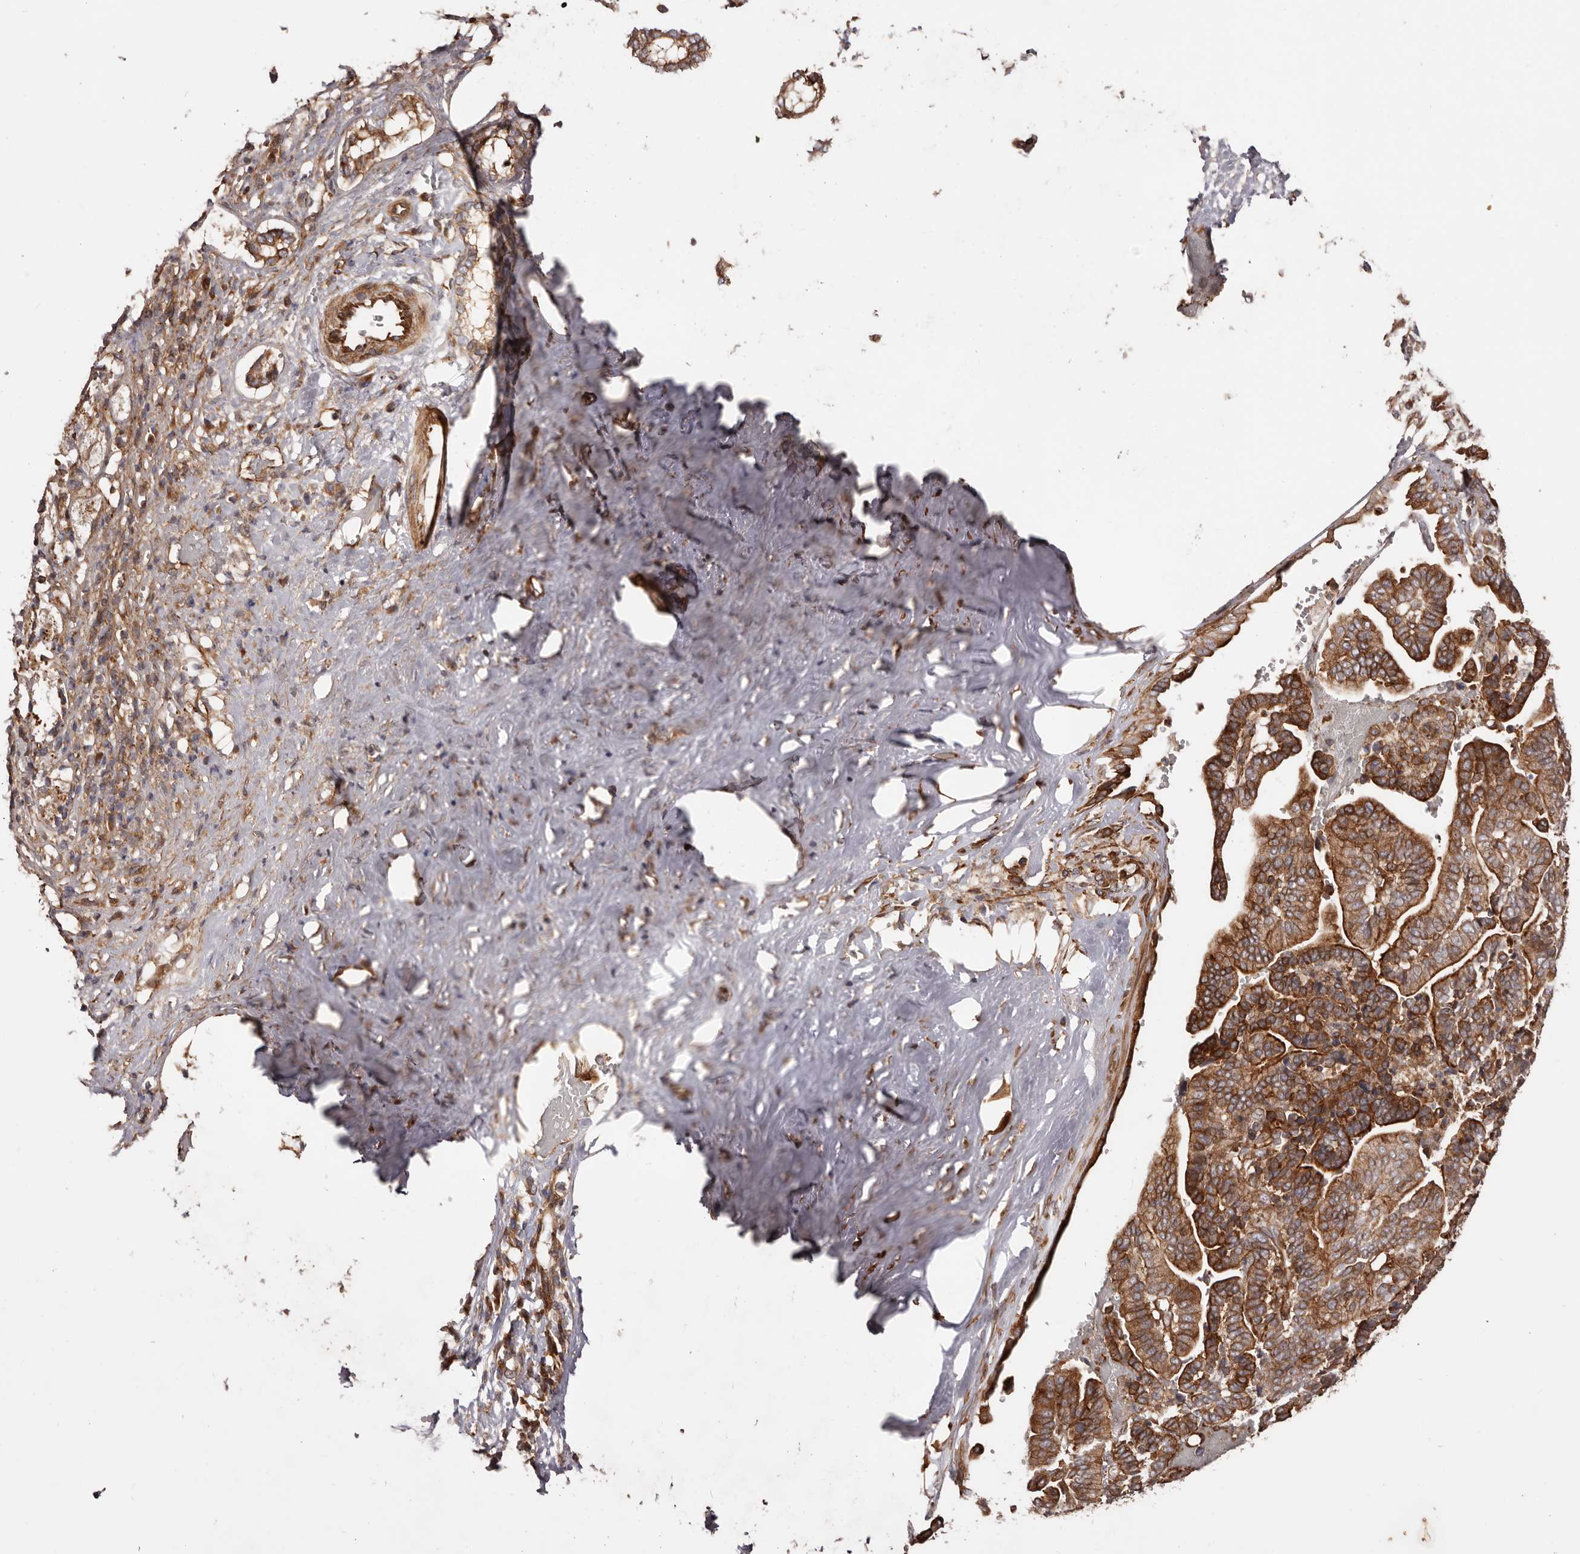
{"staining": {"intensity": "strong", "quantity": ">75%", "location": "cytoplasmic/membranous"}, "tissue": "liver cancer", "cell_type": "Tumor cells", "image_type": "cancer", "snomed": [{"axis": "morphology", "description": "Cholangiocarcinoma"}, {"axis": "topography", "description": "Liver"}], "caption": "IHC (DAB) staining of cholangiocarcinoma (liver) displays strong cytoplasmic/membranous protein staining in approximately >75% of tumor cells.", "gene": "GTPBP1", "patient": {"sex": "female", "age": 75}}